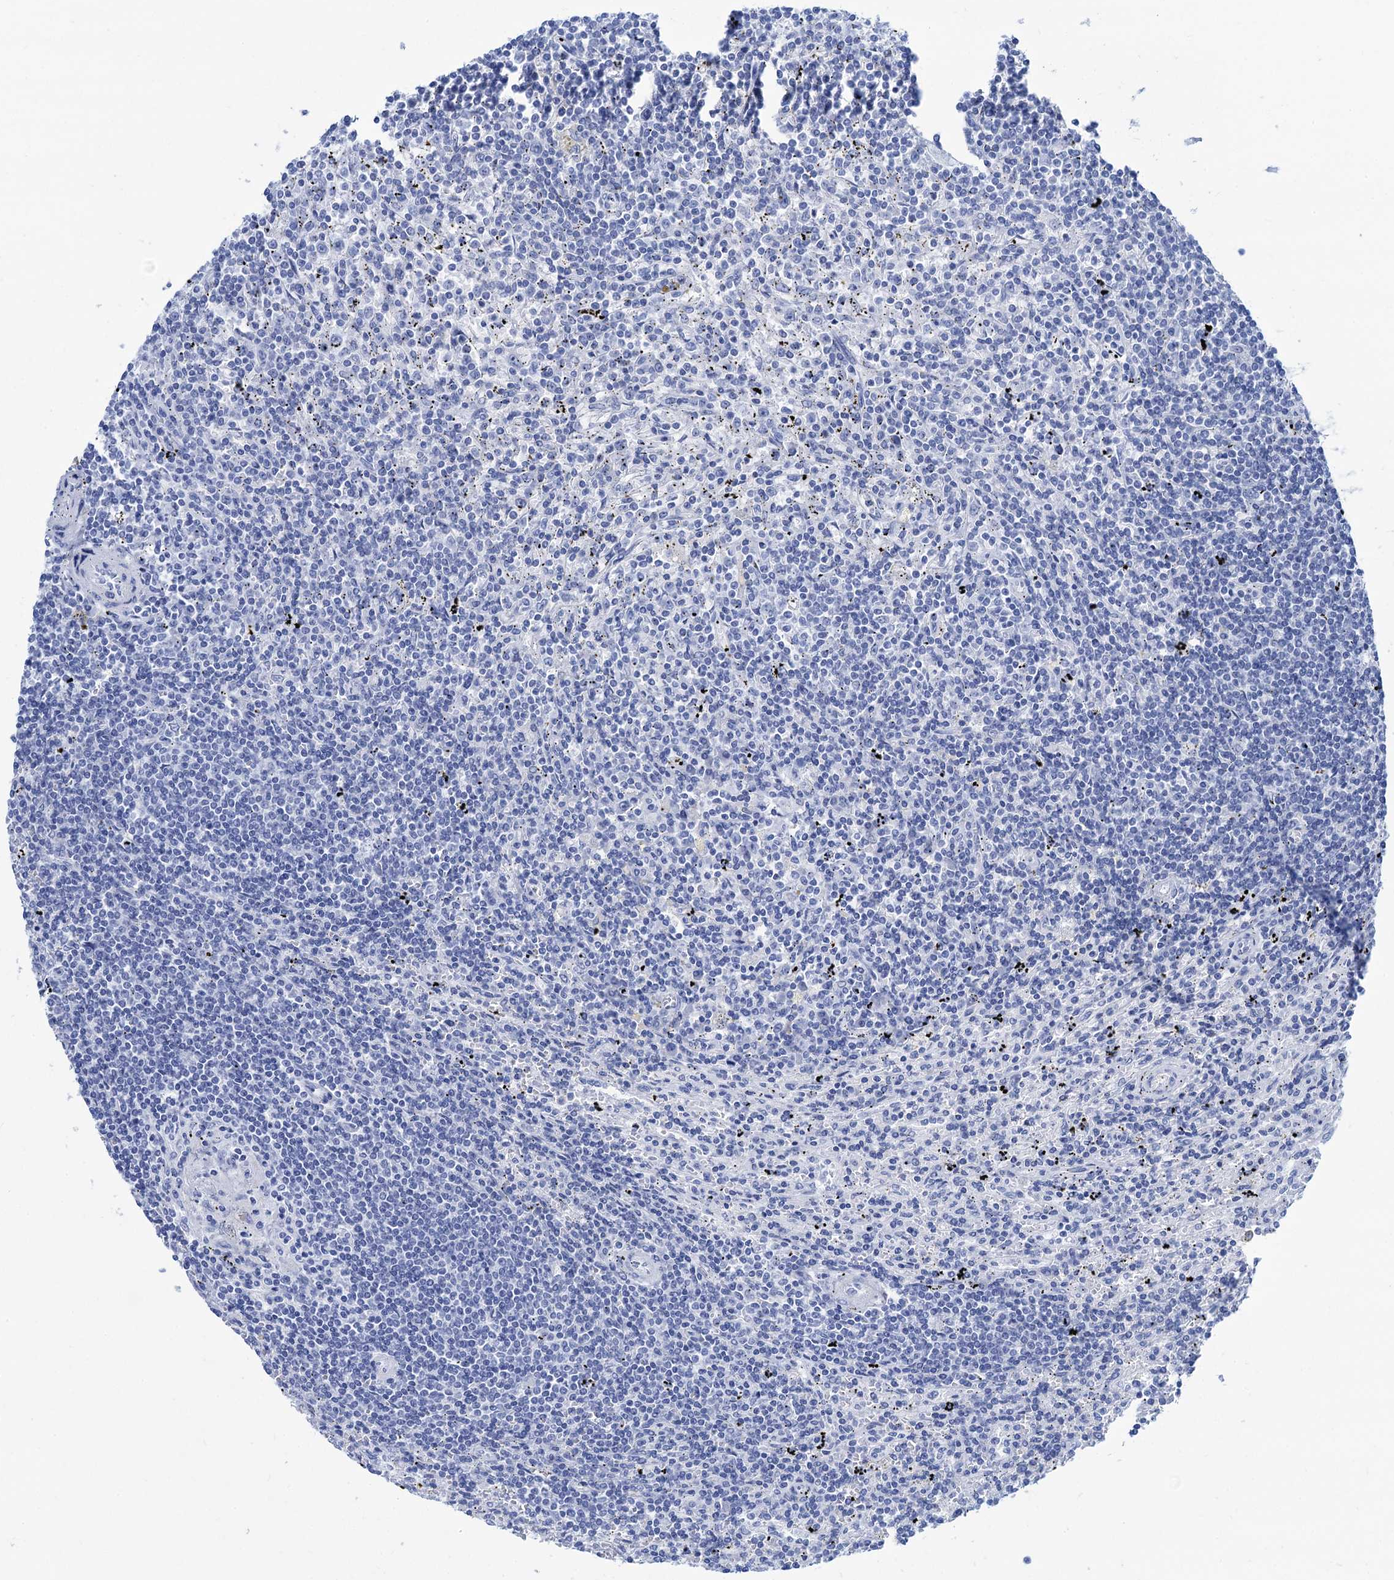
{"staining": {"intensity": "negative", "quantity": "none", "location": "none"}, "tissue": "lymphoma", "cell_type": "Tumor cells", "image_type": "cancer", "snomed": [{"axis": "morphology", "description": "Malignant lymphoma, non-Hodgkin's type, Low grade"}, {"axis": "topography", "description": "Spleen"}], "caption": "High magnification brightfield microscopy of lymphoma stained with DAB (3,3'-diaminobenzidine) (brown) and counterstained with hematoxylin (blue): tumor cells show no significant staining.", "gene": "CABYR", "patient": {"sex": "male", "age": 76}}